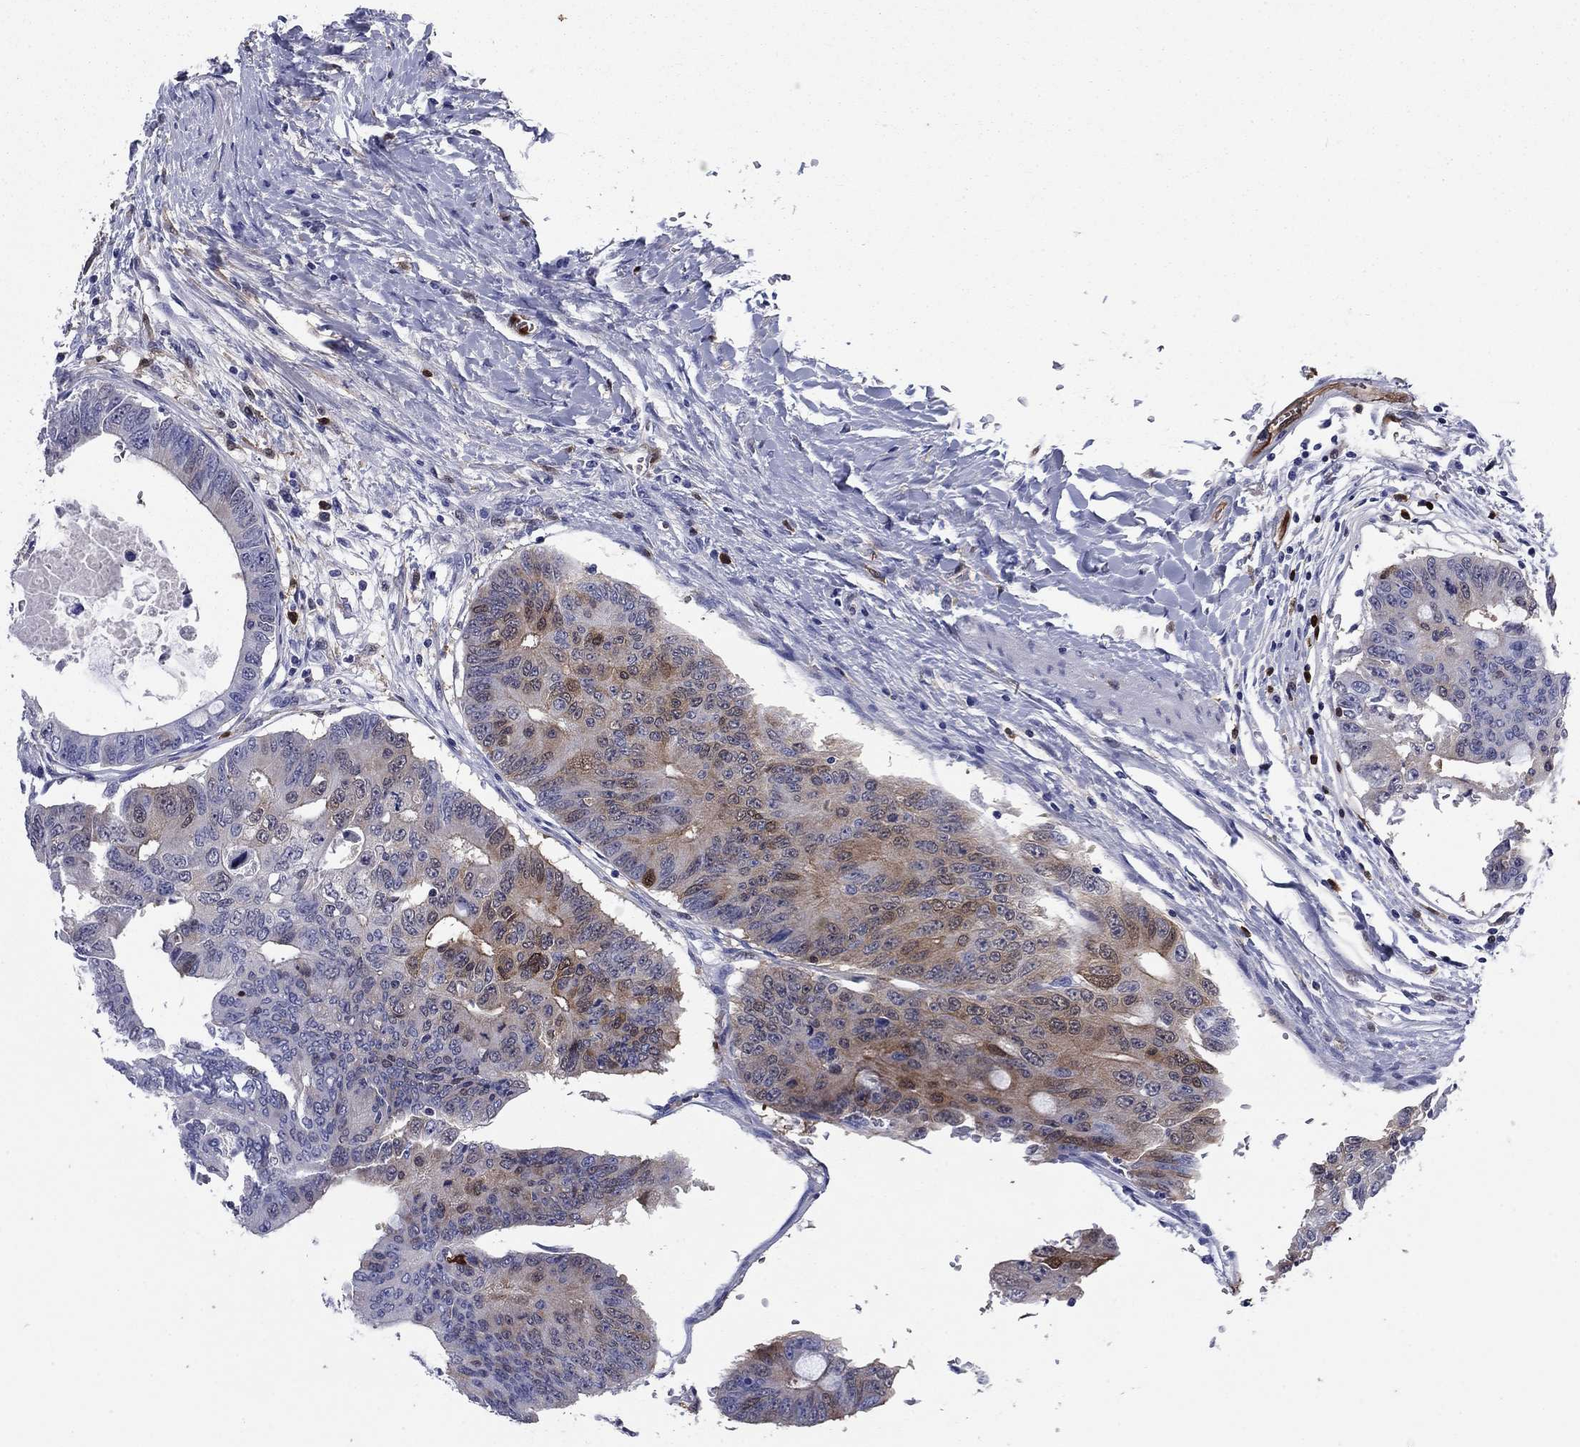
{"staining": {"intensity": "moderate", "quantity": "<25%", "location": "cytoplasmic/membranous"}, "tissue": "colorectal cancer", "cell_type": "Tumor cells", "image_type": "cancer", "snomed": [{"axis": "morphology", "description": "Adenocarcinoma, NOS"}, {"axis": "topography", "description": "Rectum"}], "caption": "Moderate cytoplasmic/membranous protein positivity is identified in about <25% of tumor cells in adenocarcinoma (colorectal).", "gene": "STMN1", "patient": {"sex": "male", "age": 59}}